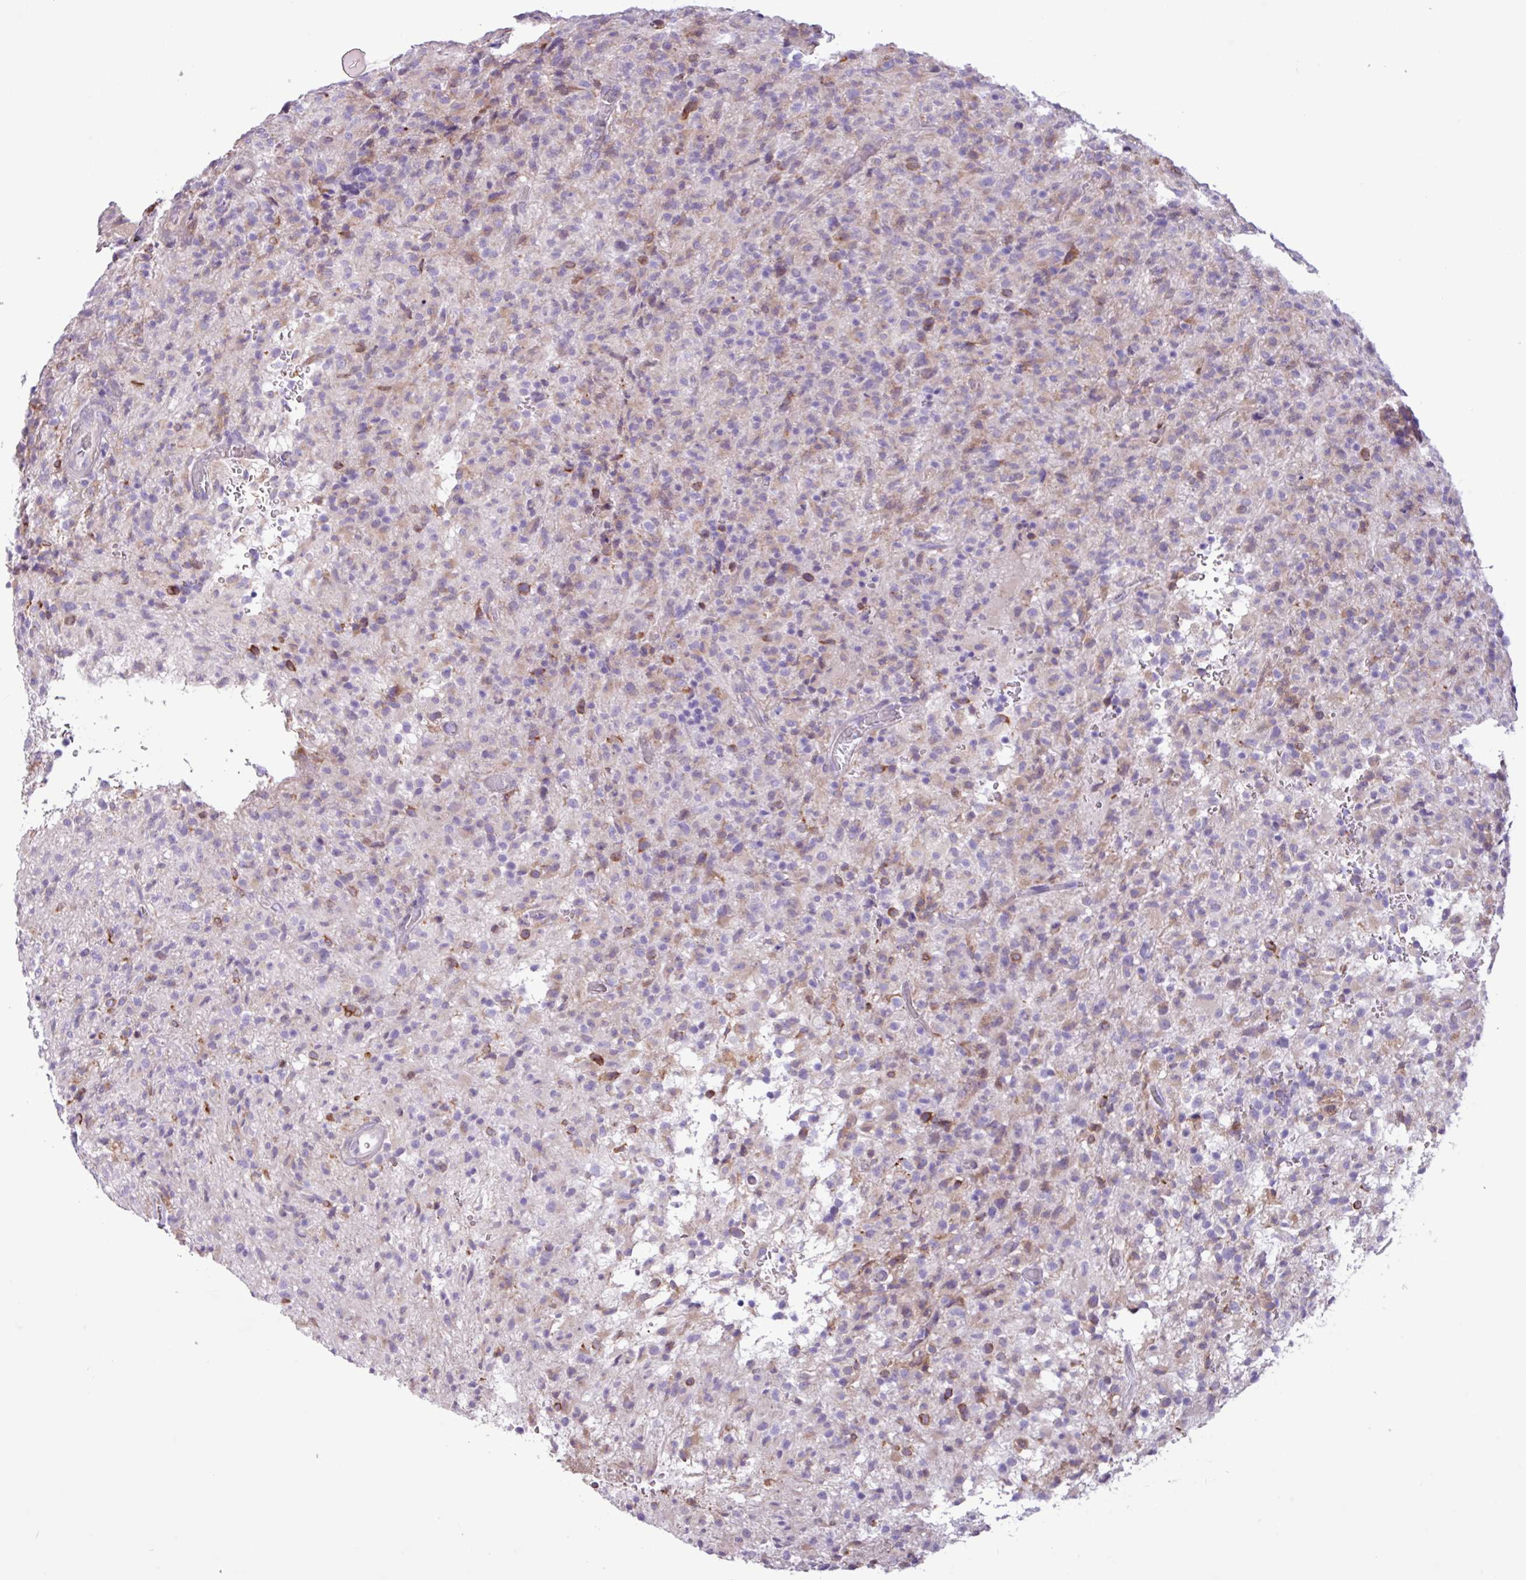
{"staining": {"intensity": "moderate", "quantity": "<25%", "location": "cytoplasmic/membranous"}, "tissue": "glioma", "cell_type": "Tumor cells", "image_type": "cancer", "snomed": [{"axis": "morphology", "description": "Glioma, malignant, High grade"}, {"axis": "topography", "description": "Brain"}], "caption": "Malignant high-grade glioma stained with a protein marker reveals moderate staining in tumor cells.", "gene": "SLC38A1", "patient": {"sex": "female", "age": 57}}